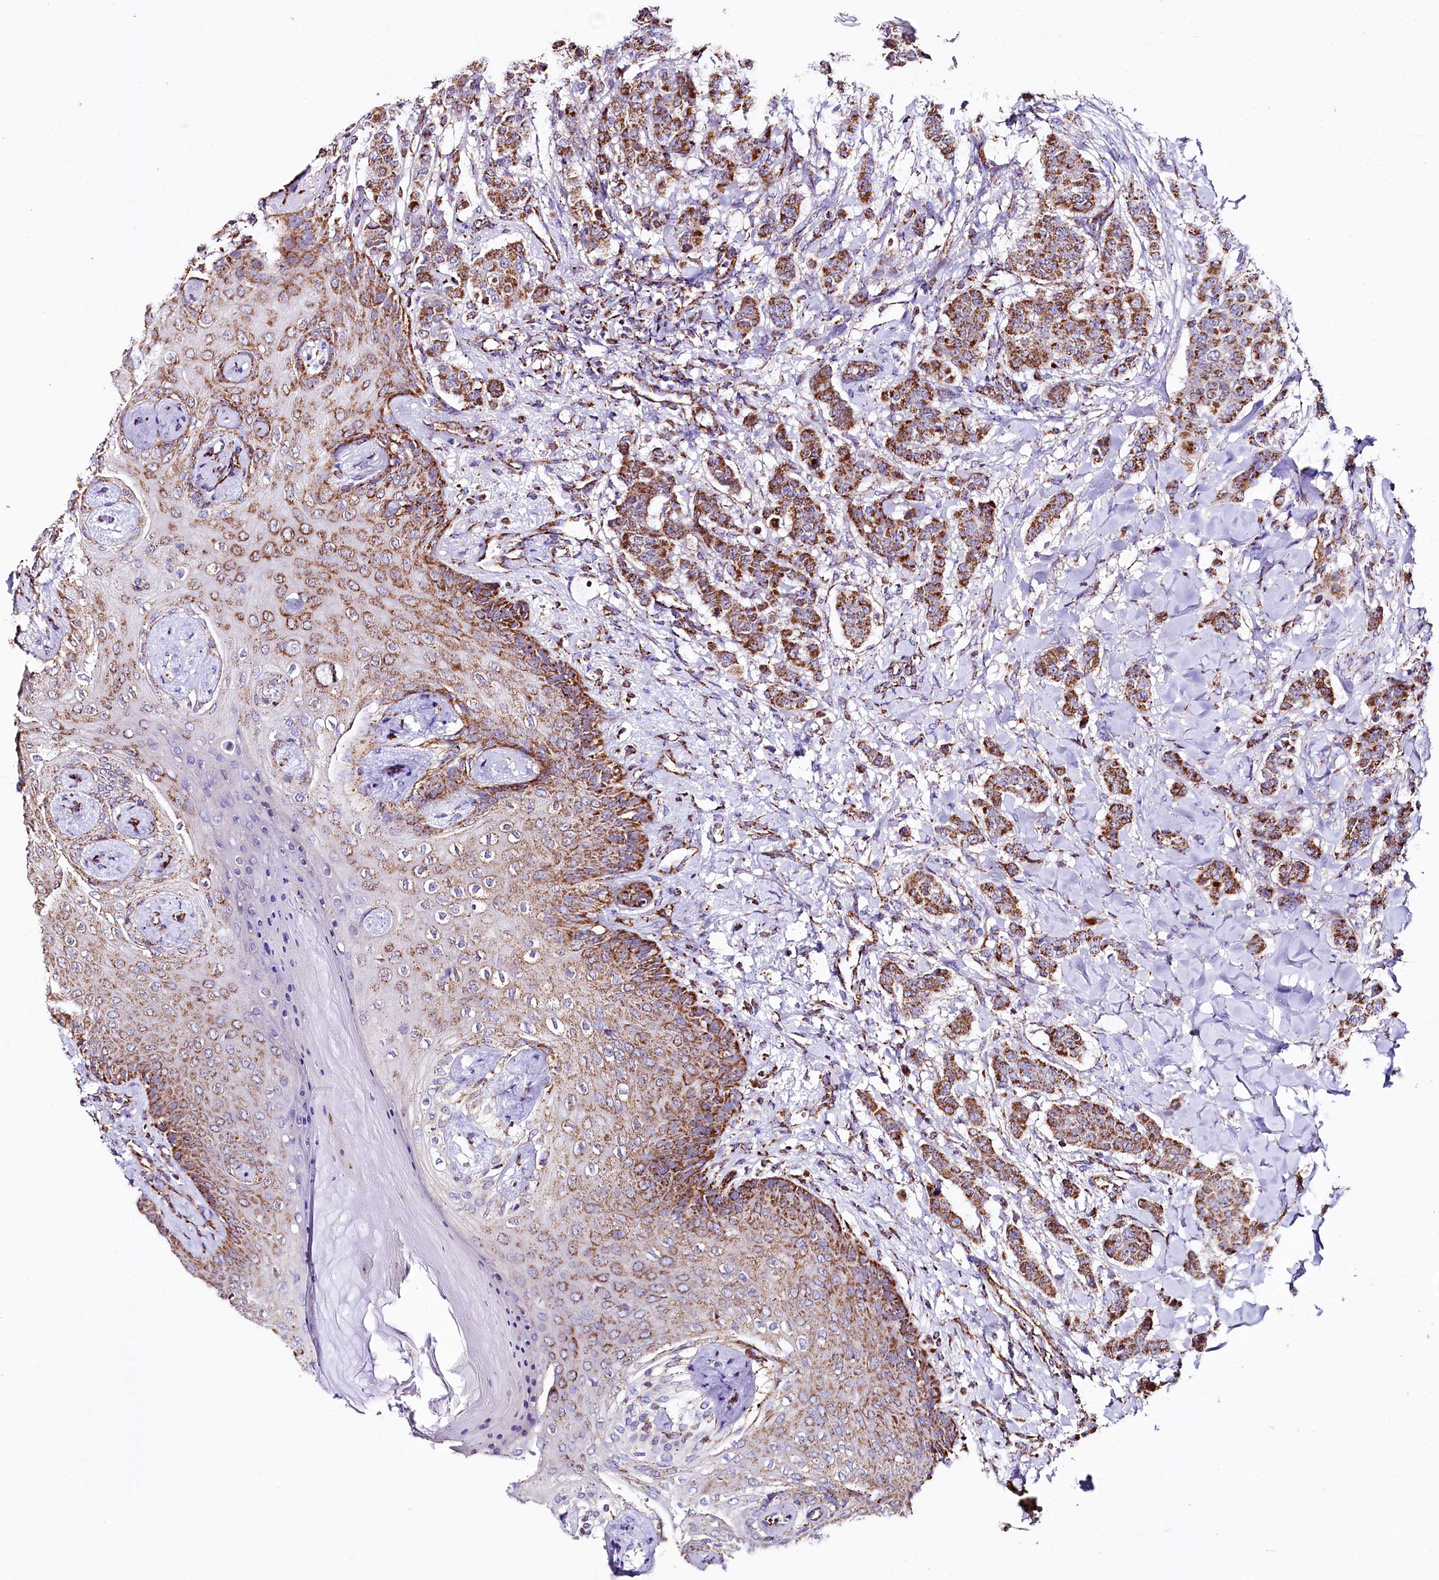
{"staining": {"intensity": "strong", "quantity": ">75%", "location": "cytoplasmic/membranous"}, "tissue": "breast cancer", "cell_type": "Tumor cells", "image_type": "cancer", "snomed": [{"axis": "morphology", "description": "Duct carcinoma"}, {"axis": "topography", "description": "Breast"}], "caption": "Immunohistochemical staining of human infiltrating ductal carcinoma (breast) demonstrates high levels of strong cytoplasmic/membranous staining in about >75% of tumor cells.", "gene": "APLP2", "patient": {"sex": "female", "age": 40}}